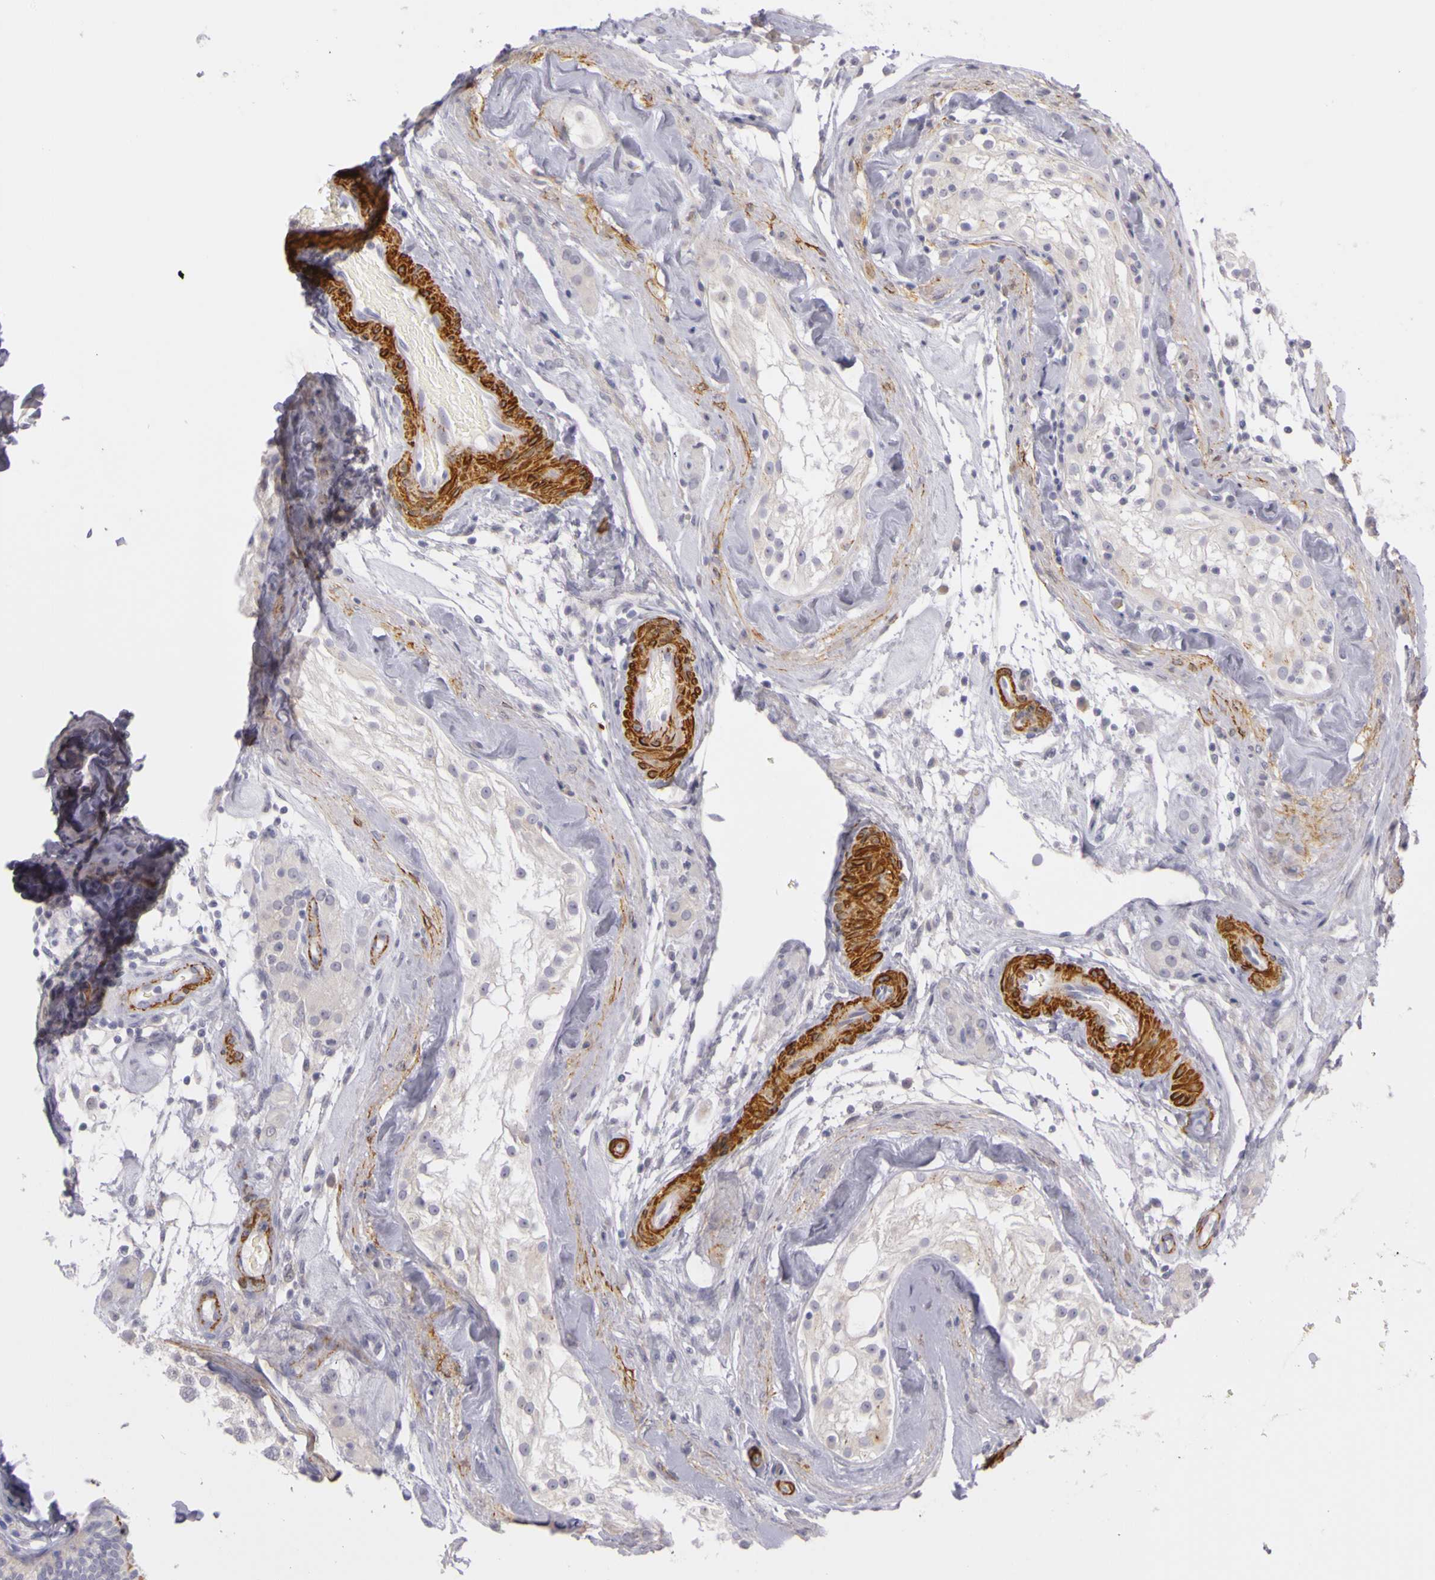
{"staining": {"intensity": "negative", "quantity": "none", "location": "none"}, "tissue": "testis", "cell_type": "Cells in seminiferous ducts", "image_type": "normal", "snomed": [{"axis": "morphology", "description": "Normal tissue, NOS"}, {"axis": "topography", "description": "Testis"}], "caption": "DAB immunohistochemical staining of normal testis demonstrates no significant staining in cells in seminiferous ducts.", "gene": "CNTN2", "patient": {"sex": "male", "age": 46}}